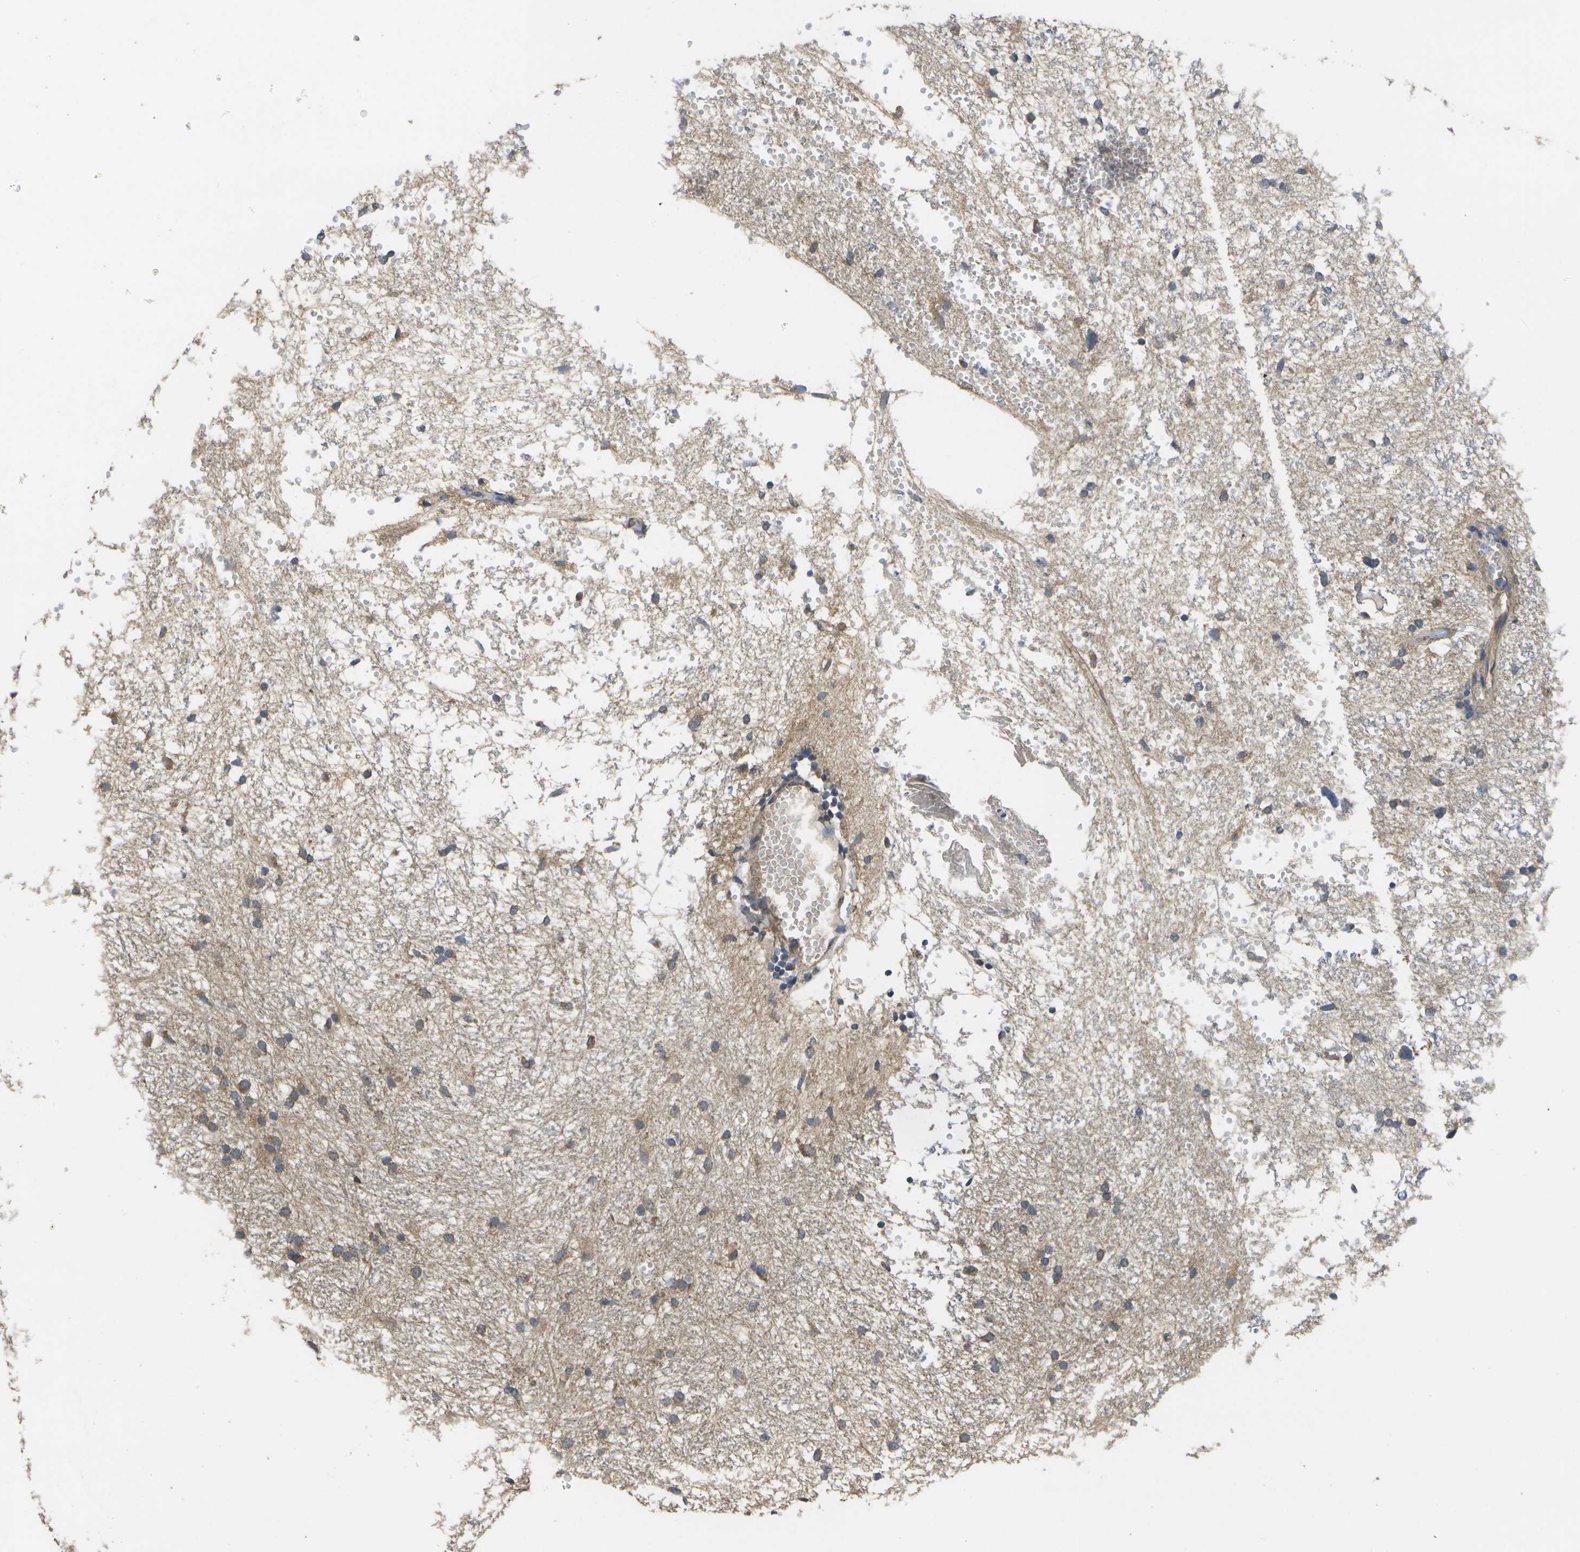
{"staining": {"intensity": "moderate", "quantity": "<25%", "location": "cytoplasmic/membranous"}, "tissue": "glioma", "cell_type": "Tumor cells", "image_type": "cancer", "snomed": [{"axis": "morphology", "description": "Glioma, malignant, High grade"}, {"axis": "topography", "description": "Brain"}], "caption": "Immunohistochemical staining of human malignant glioma (high-grade) demonstrates moderate cytoplasmic/membranous protein expression in approximately <25% of tumor cells.", "gene": "SACS", "patient": {"sex": "female", "age": 59}}